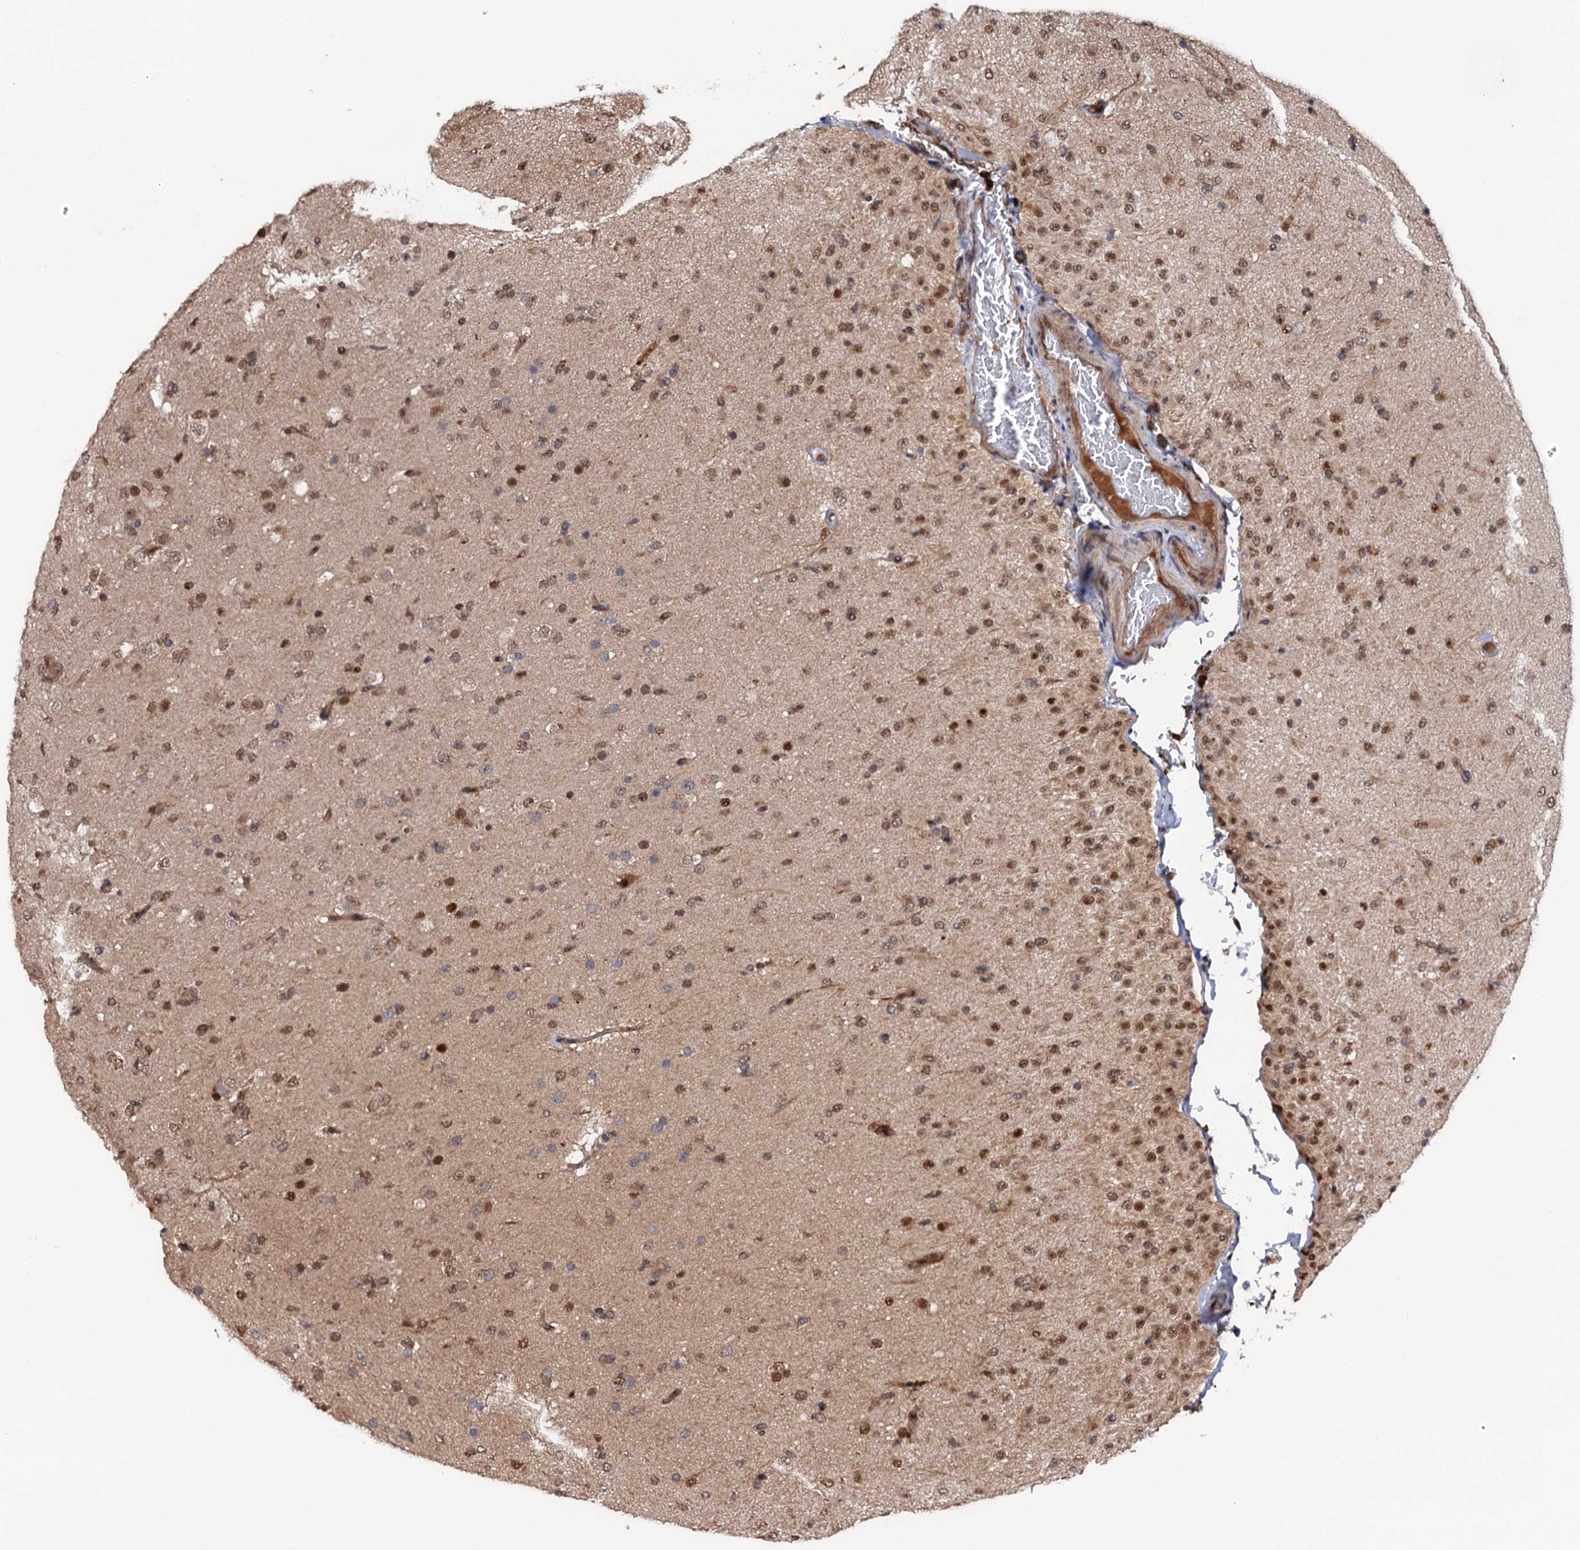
{"staining": {"intensity": "moderate", "quantity": "25%-75%", "location": "nuclear"}, "tissue": "glioma", "cell_type": "Tumor cells", "image_type": "cancer", "snomed": [{"axis": "morphology", "description": "Glioma, malignant, Low grade"}, {"axis": "topography", "description": "Brain"}], "caption": "Immunohistochemical staining of malignant low-grade glioma reveals medium levels of moderate nuclear protein positivity in about 25%-75% of tumor cells.", "gene": "CDC23", "patient": {"sex": "male", "age": 65}}